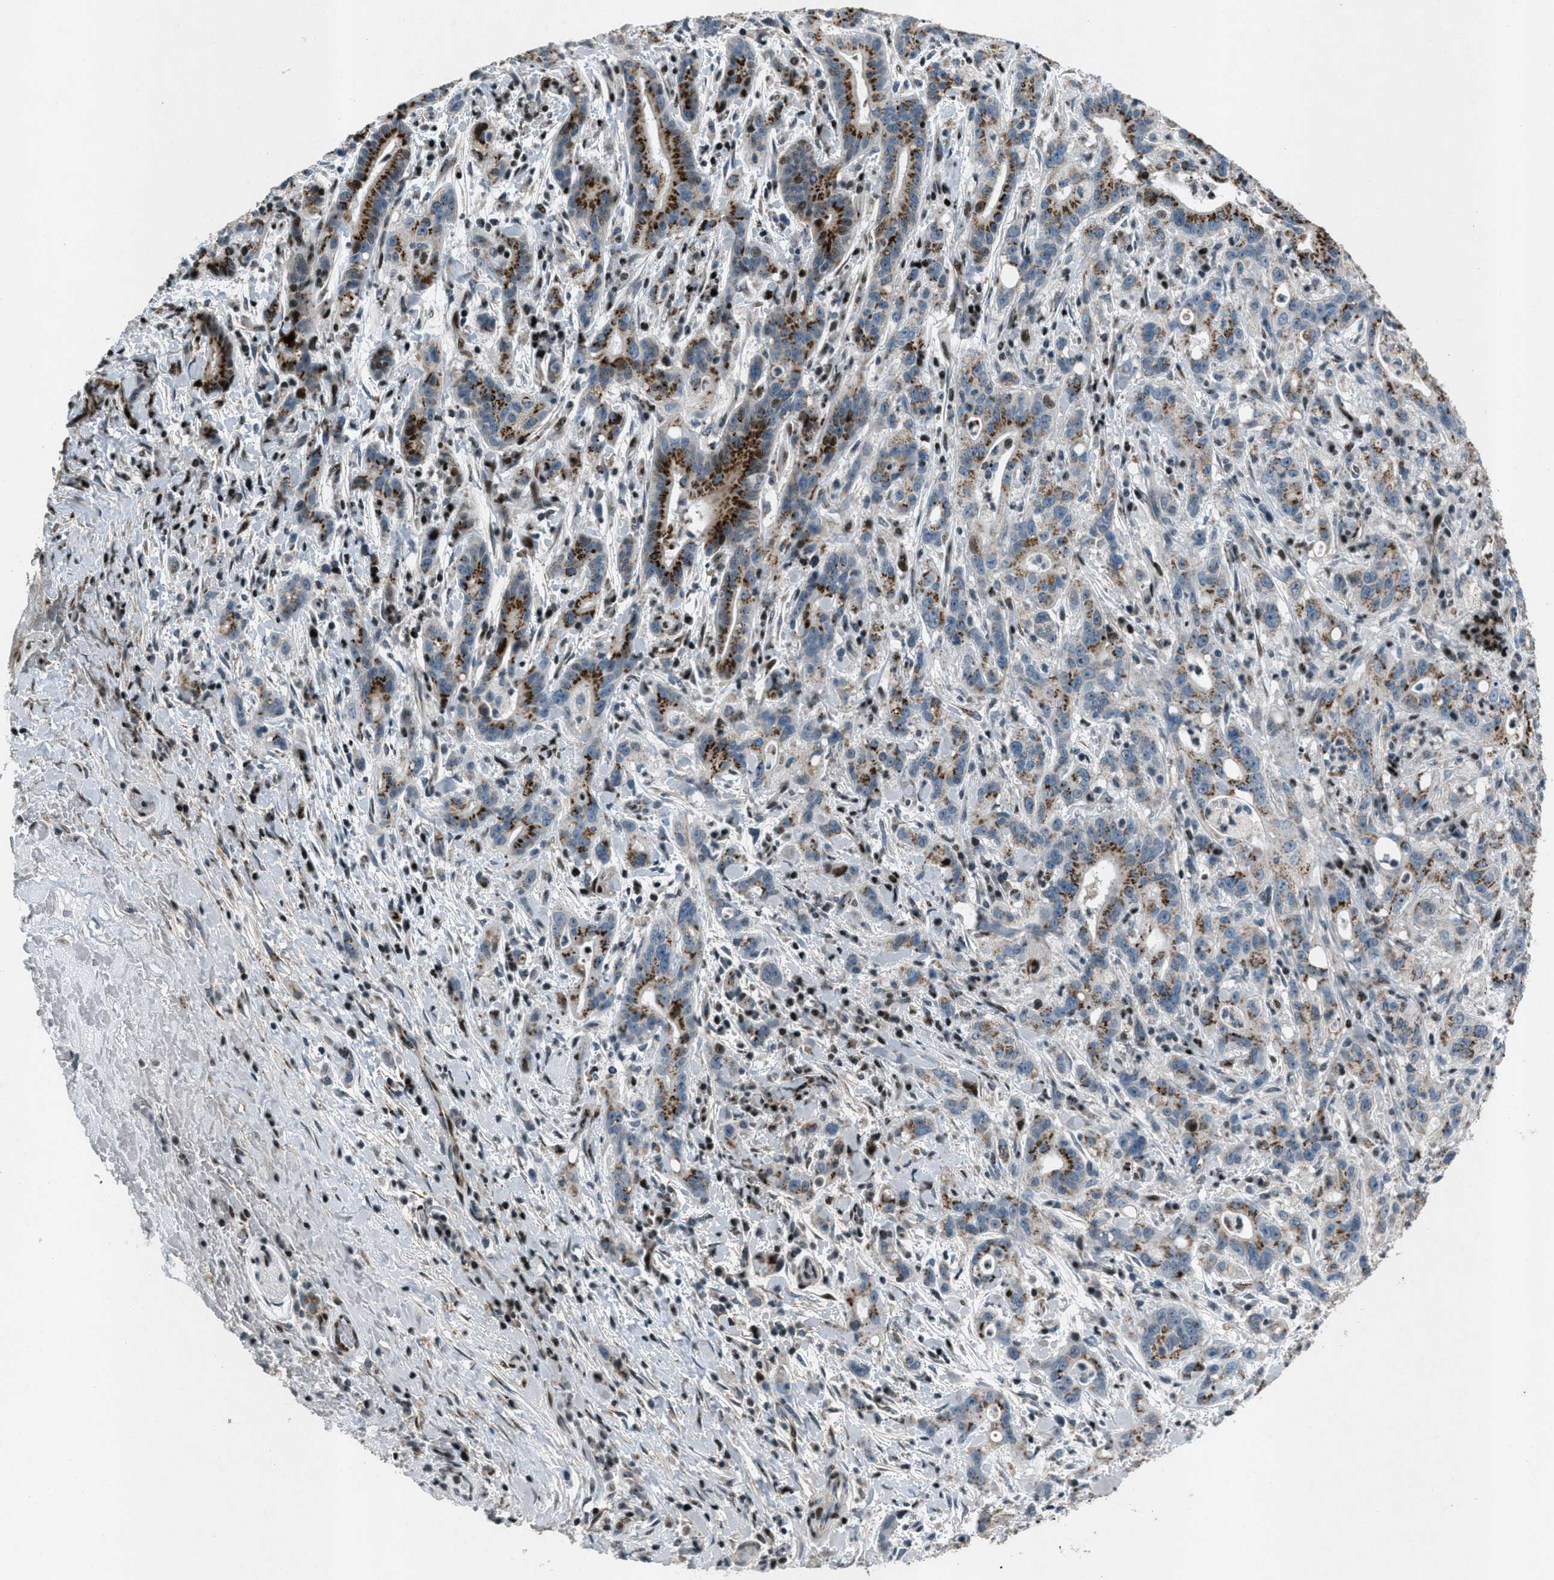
{"staining": {"intensity": "strong", "quantity": "25%-75%", "location": "cytoplasmic/membranous"}, "tissue": "liver cancer", "cell_type": "Tumor cells", "image_type": "cancer", "snomed": [{"axis": "morphology", "description": "Cholangiocarcinoma"}, {"axis": "topography", "description": "Liver"}], "caption": "High-magnification brightfield microscopy of liver cancer stained with DAB (3,3'-diaminobenzidine) (brown) and counterstained with hematoxylin (blue). tumor cells exhibit strong cytoplasmic/membranous expression is identified in approximately25%-75% of cells. (IHC, brightfield microscopy, high magnification).", "gene": "GPC6", "patient": {"sex": "female", "age": 38}}